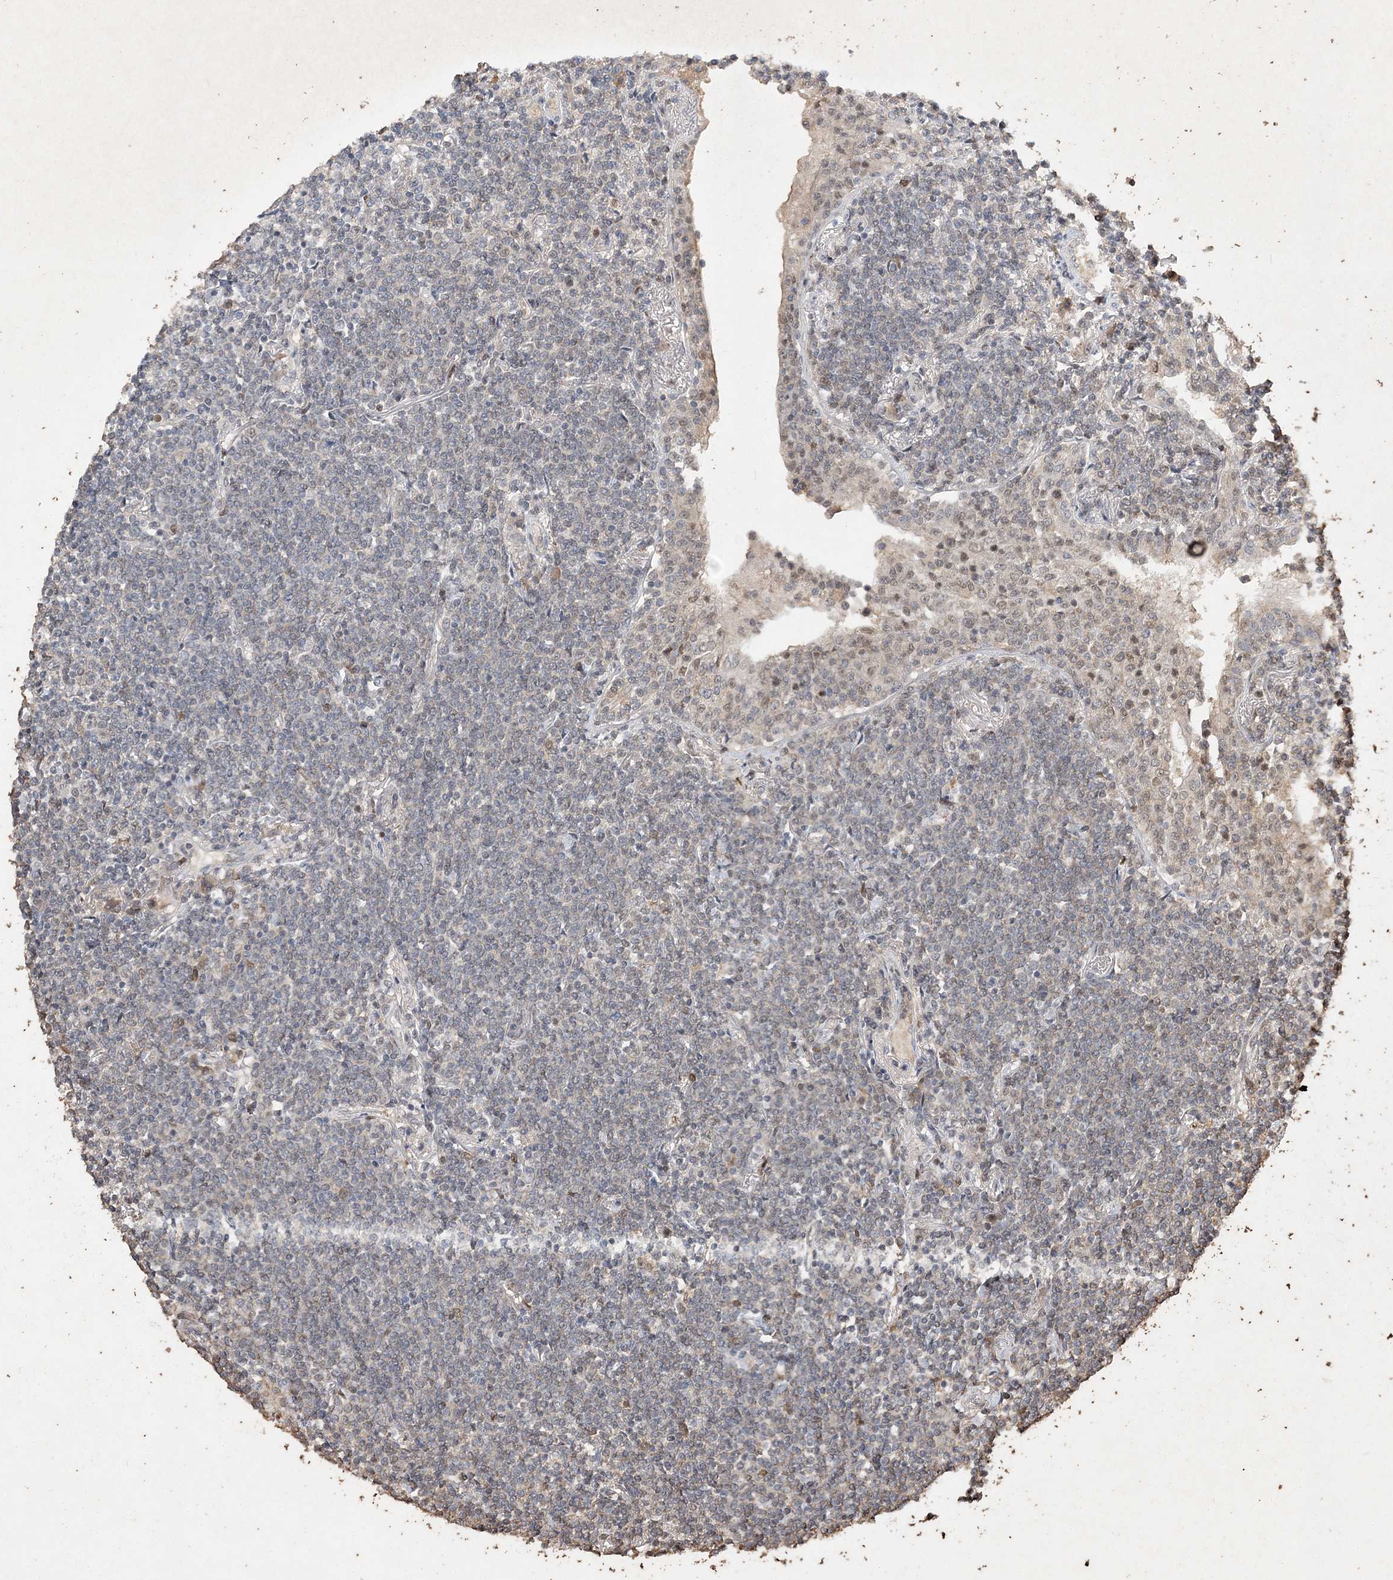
{"staining": {"intensity": "negative", "quantity": "none", "location": "none"}, "tissue": "lymphoma", "cell_type": "Tumor cells", "image_type": "cancer", "snomed": [{"axis": "morphology", "description": "Malignant lymphoma, non-Hodgkin's type, Low grade"}, {"axis": "topography", "description": "Lung"}], "caption": "DAB (3,3'-diaminobenzidine) immunohistochemical staining of malignant lymphoma, non-Hodgkin's type (low-grade) shows no significant staining in tumor cells.", "gene": "C3orf38", "patient": {"sex": "female", "age": 71}}